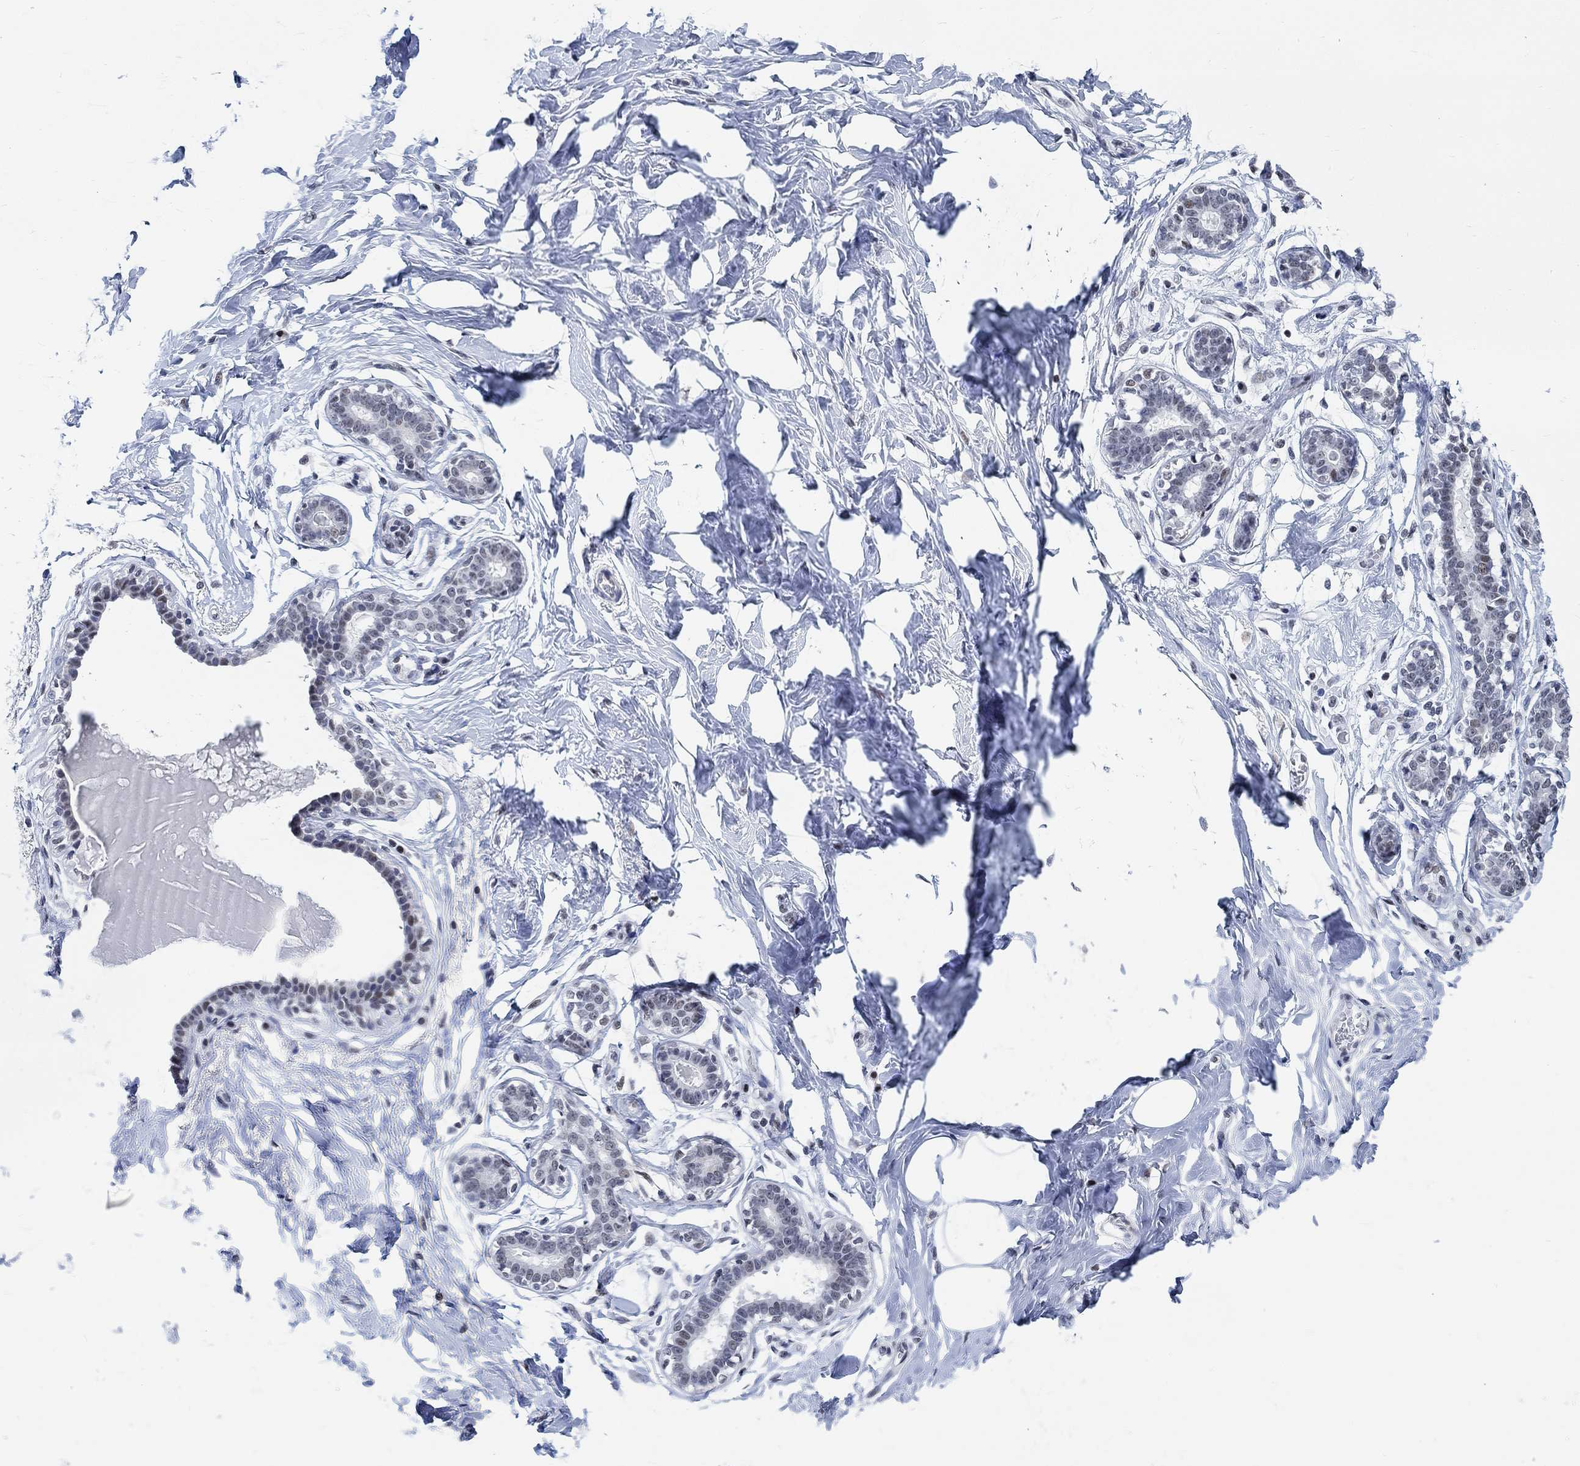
{"staining": {"intensity": "negative", "quantity": "none", "location": "none"}, "tissue": "breast", "cell_type": "Adipocytes", "image_type": "normal", "snomed": [{"axis": "morphology", "description": "Normal tissue, NOS"}, {"axis": "morphology", "description": "Lobular carcinoma, in situ"}, {"axis": "topography", "description": "Breast"}], "caption": "The immunohistochemistry (IHC) image has no significant staining in adipocytes of breast. (DAB (3,3'-diaminobenzidine) immunohistochemistry with hematoxylin counter stain).", "gene": "KCNH8", "patient": {"sex": "female", "age": 35}}